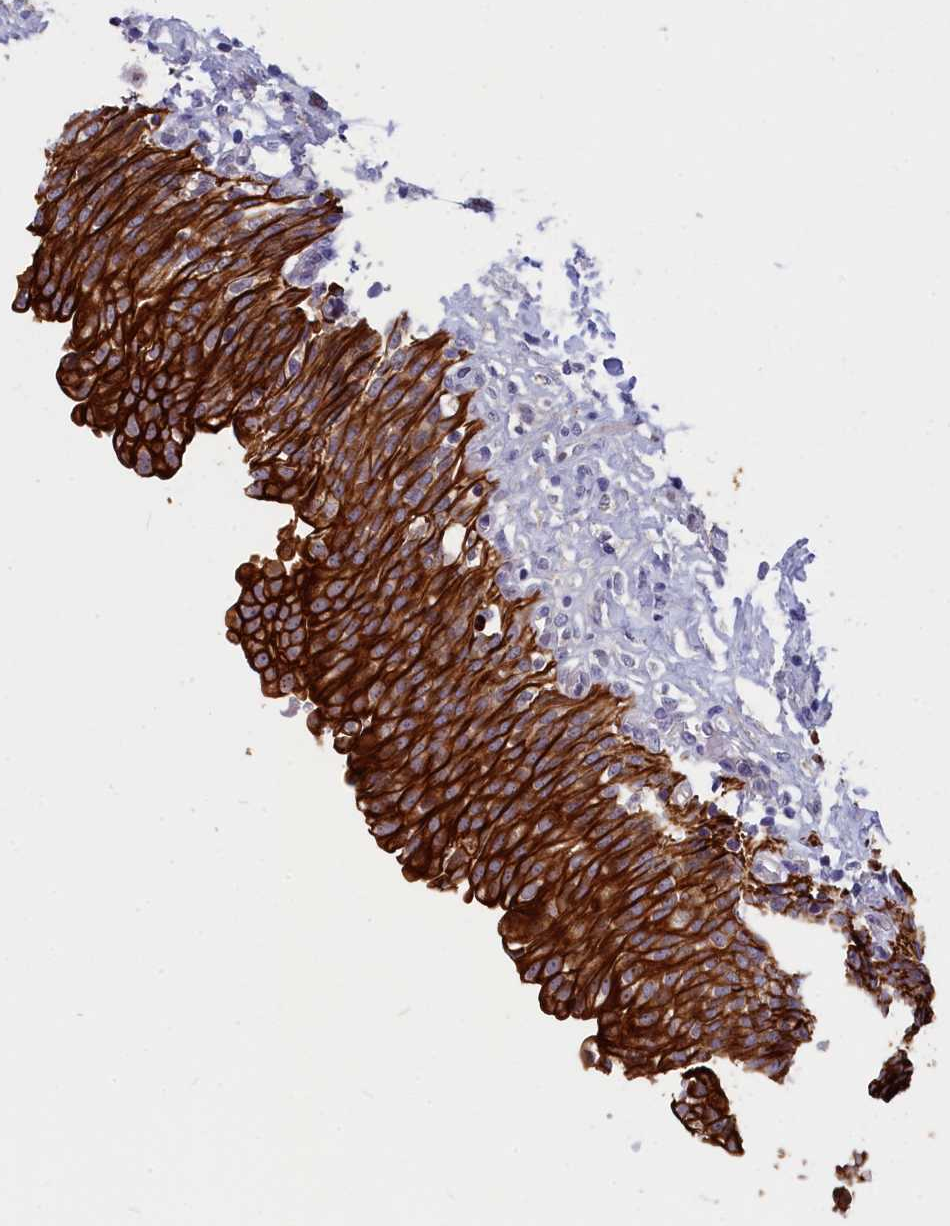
{"staining": {"intensity": "strong", "quantity": ">75%", "location": "cytoplasmic/membranous"}, "tissue": "urinary bladder", "cell_type": "Urothelial cells", "image_type": "normal", "snomed": [{"axis": "morphology", "description": "Urothelial carcinoma, High grade"}, {"axis": "topography", "description": "Urinary bladder"}], "caption": "Strong cytoplasmic/membranous positivity is present in about >75% of urothelial cells in benign urinary bladder. The protein of interest is stained brown, and the nuclei are stained in blue (DAB IHC with brightfield microscopy, high magnification).", "gene": "ANKRD34B", "patient": {"sex": "male", "age": 46}}